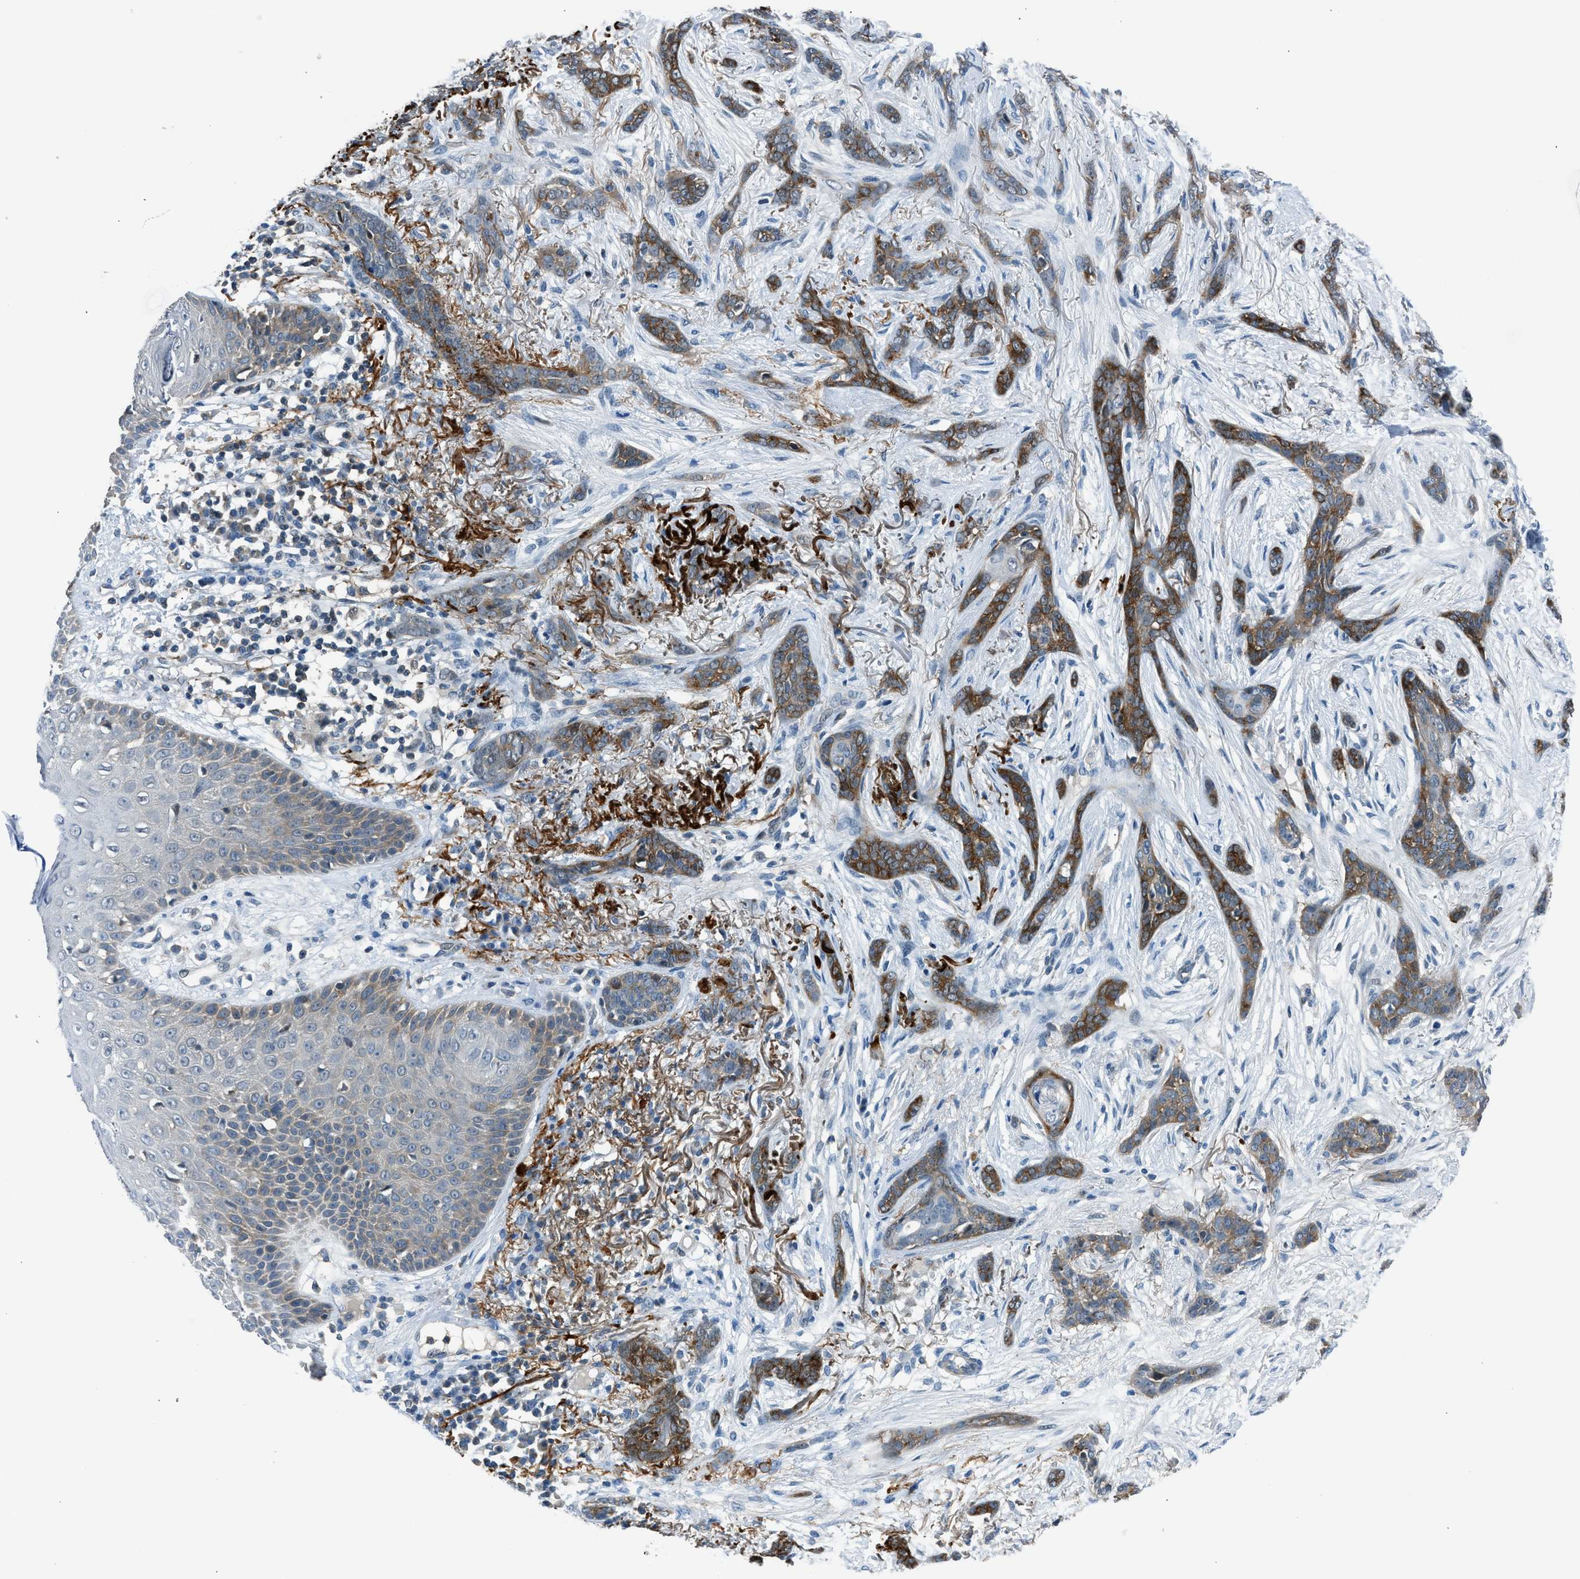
{"staining": {"intensity": "strong", "quantity": "25%-75%", "location": "cytoplasmic/membranous"}, "tissue": "skin cancer", "cell_type": "Tumor cells", "image_type": "cancer", "snomed": [{"axis": "morphology", "description": "Basal cell carcinoma"}, {"axis": "morphology", "description": "Adnexal tumor, benign"}, {"axis": "topography", "description": "Skin"}], "caption": "Protein expression analysis of human skin cancer (basal cell carcinoma) reveals strong cytoplasmic/membranous positivity in about 25%-75% of tumor cells.", "gene": "LMLN", "patient": {"sex": "female", "age": 42}}